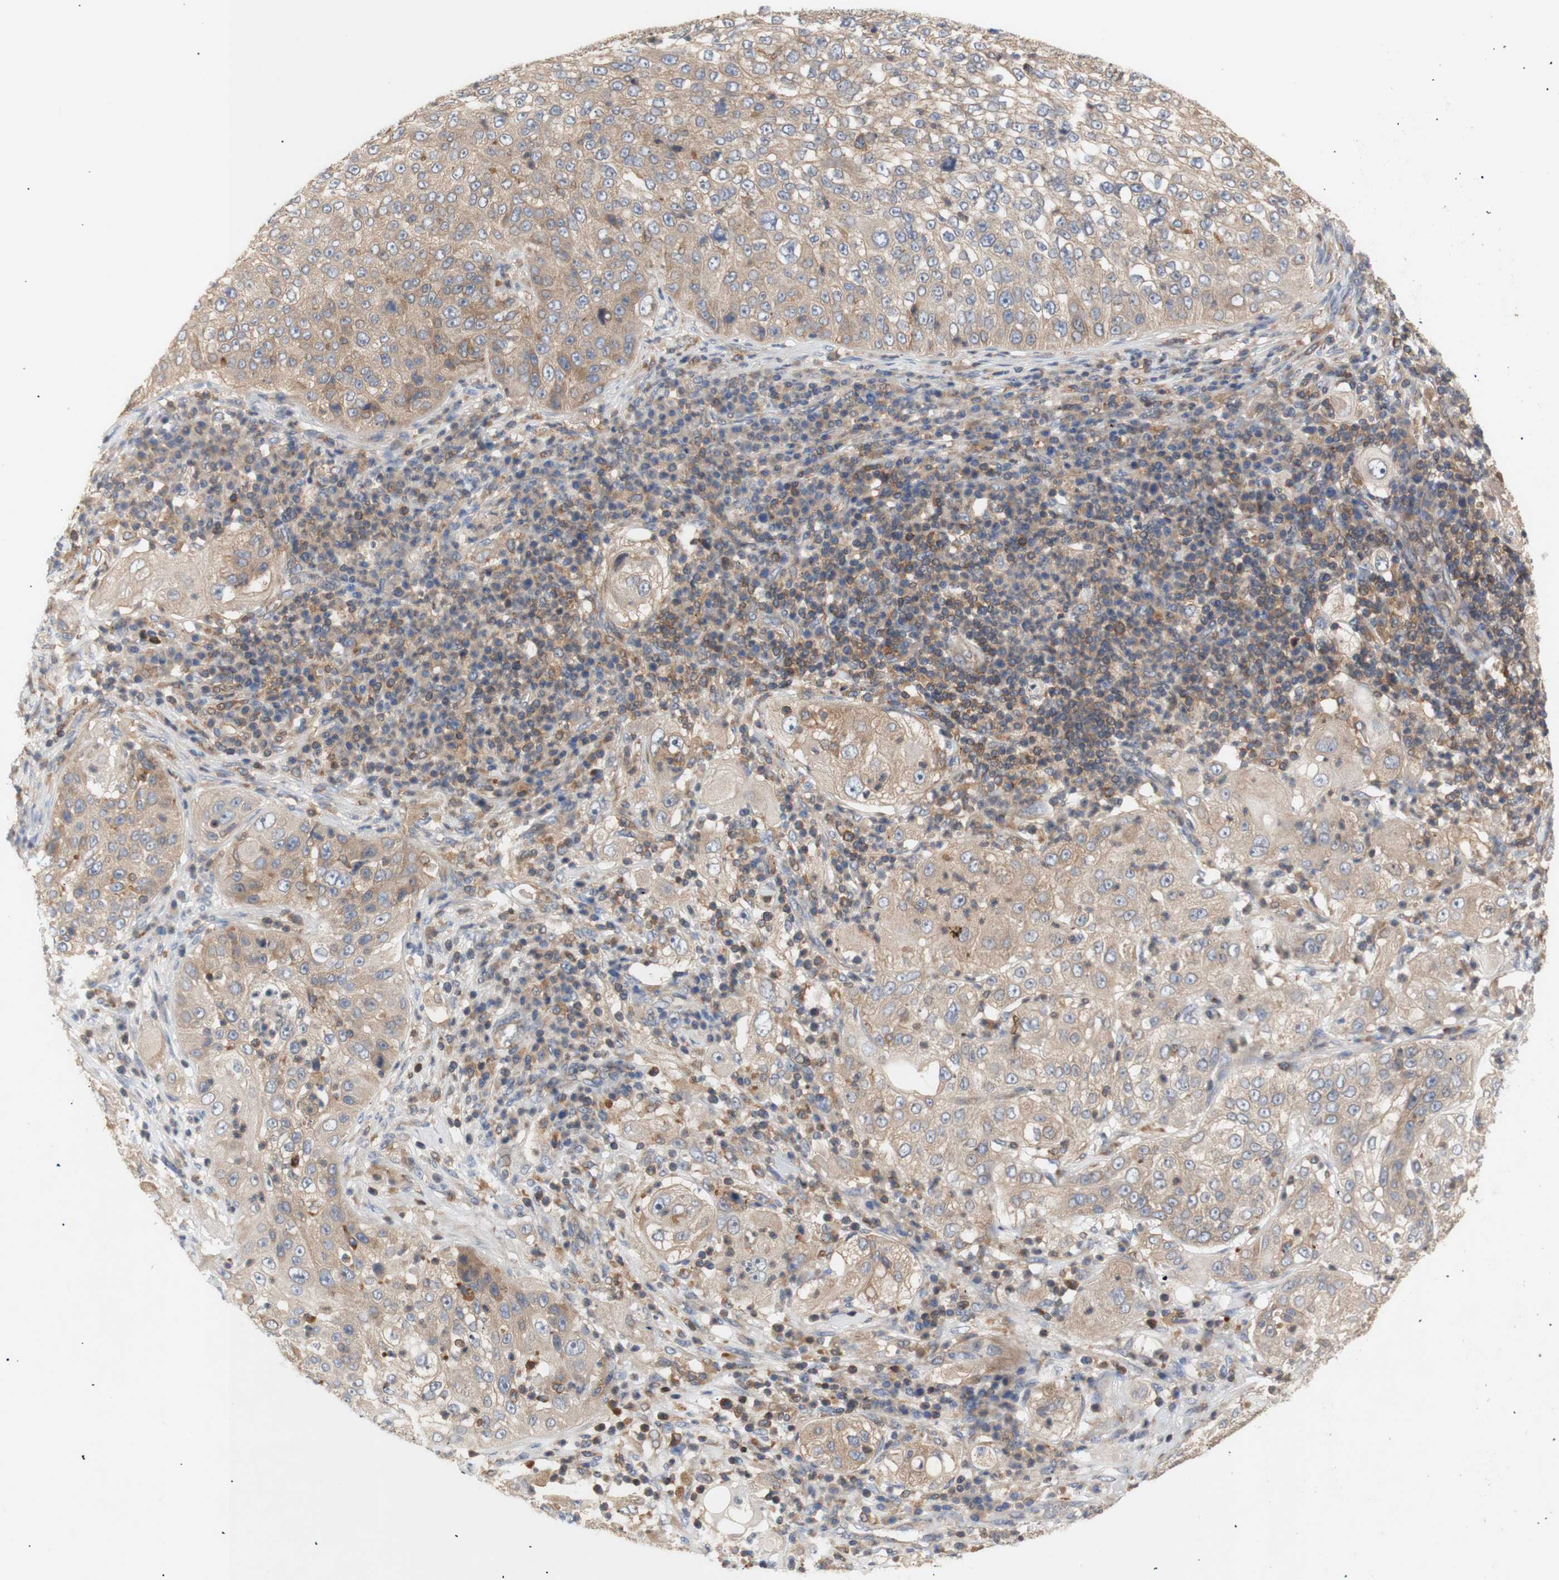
{"staining": {"intensity": "moderate", "quantity": ">75%", "location": "cytoplasmic/membranous"}, "tissue": "lung cancer", "cell_type": "Tumor cells", "image_type": "cancer", "snomed": [{"axis": "morphology", "description": "Inflammation, NOS"}, {"axis": "morphology", "description": "Squamous cell carcinoma, NOS"}, {"axis": "topography", "description": "Lymph node"}, {"axis": "topography", "description": "Soft tissue"}, {"axis": "topography", "description": "Lung"}], "caption": "Immunohistochemical staining of human squamous cell carcinoma (lung) demonstrates moderate cytoplasmic/membranous protein staining in about >75% of tumor cells.", "gene": "IKBKG", "patient": {"sex": "male", "age": 66}}